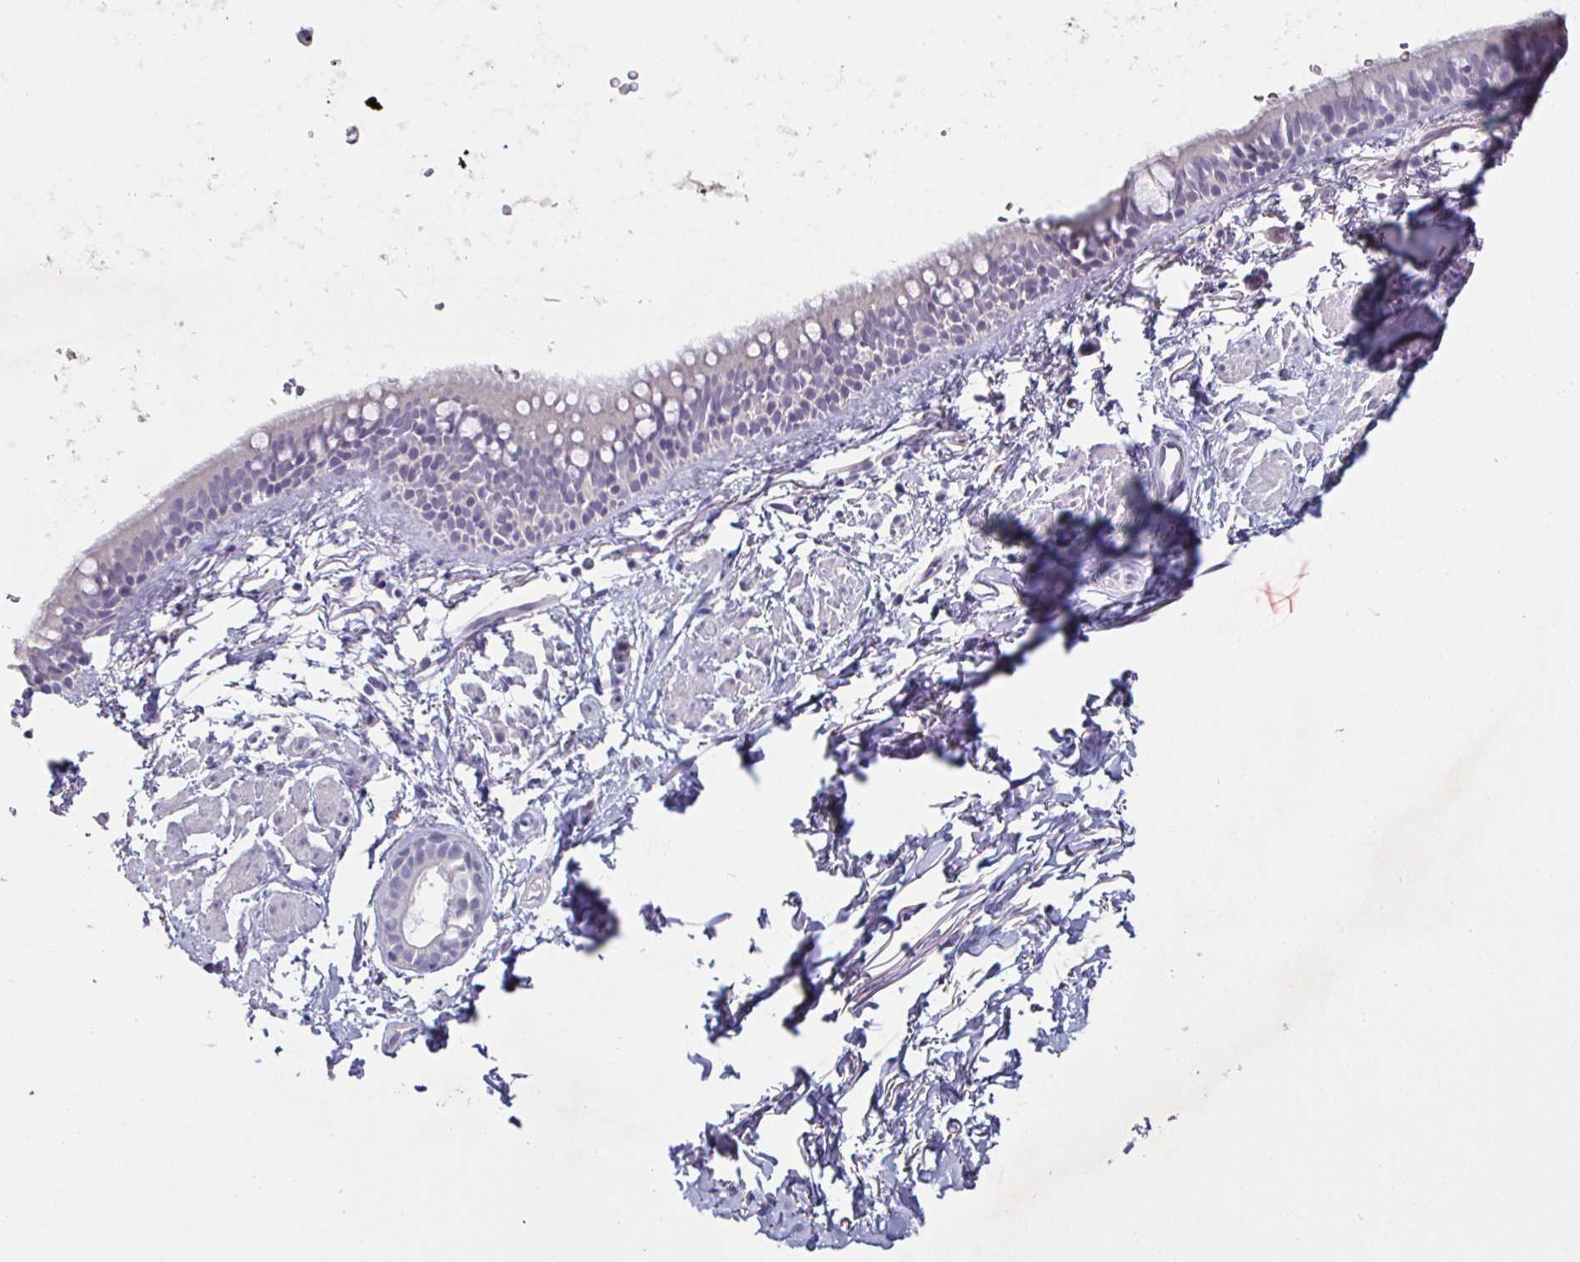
{"staining": {"intensity": "negative", "quantity": "none", "location": "none"}, "tissue": "bronchus", "cell_type": "Respiratory epithelial cells", "image_type": "normal", "snomed": [{"axis": "morphology", "description": "Normal tissue, NOS"}, {"axis": "topography", "description": "Lymph node"}, {"axis": "topography", "description": "Cartilage tissue"}, {"axis": "topography", "description": "Bronchus"}], "caption": "Immunohistochemistry (IHC) of unremarkable human bronchus displays no staining in respiratory epithelial cells.", "gene": "ENPP1", "patient": {"sex": "female", "age": 70}}